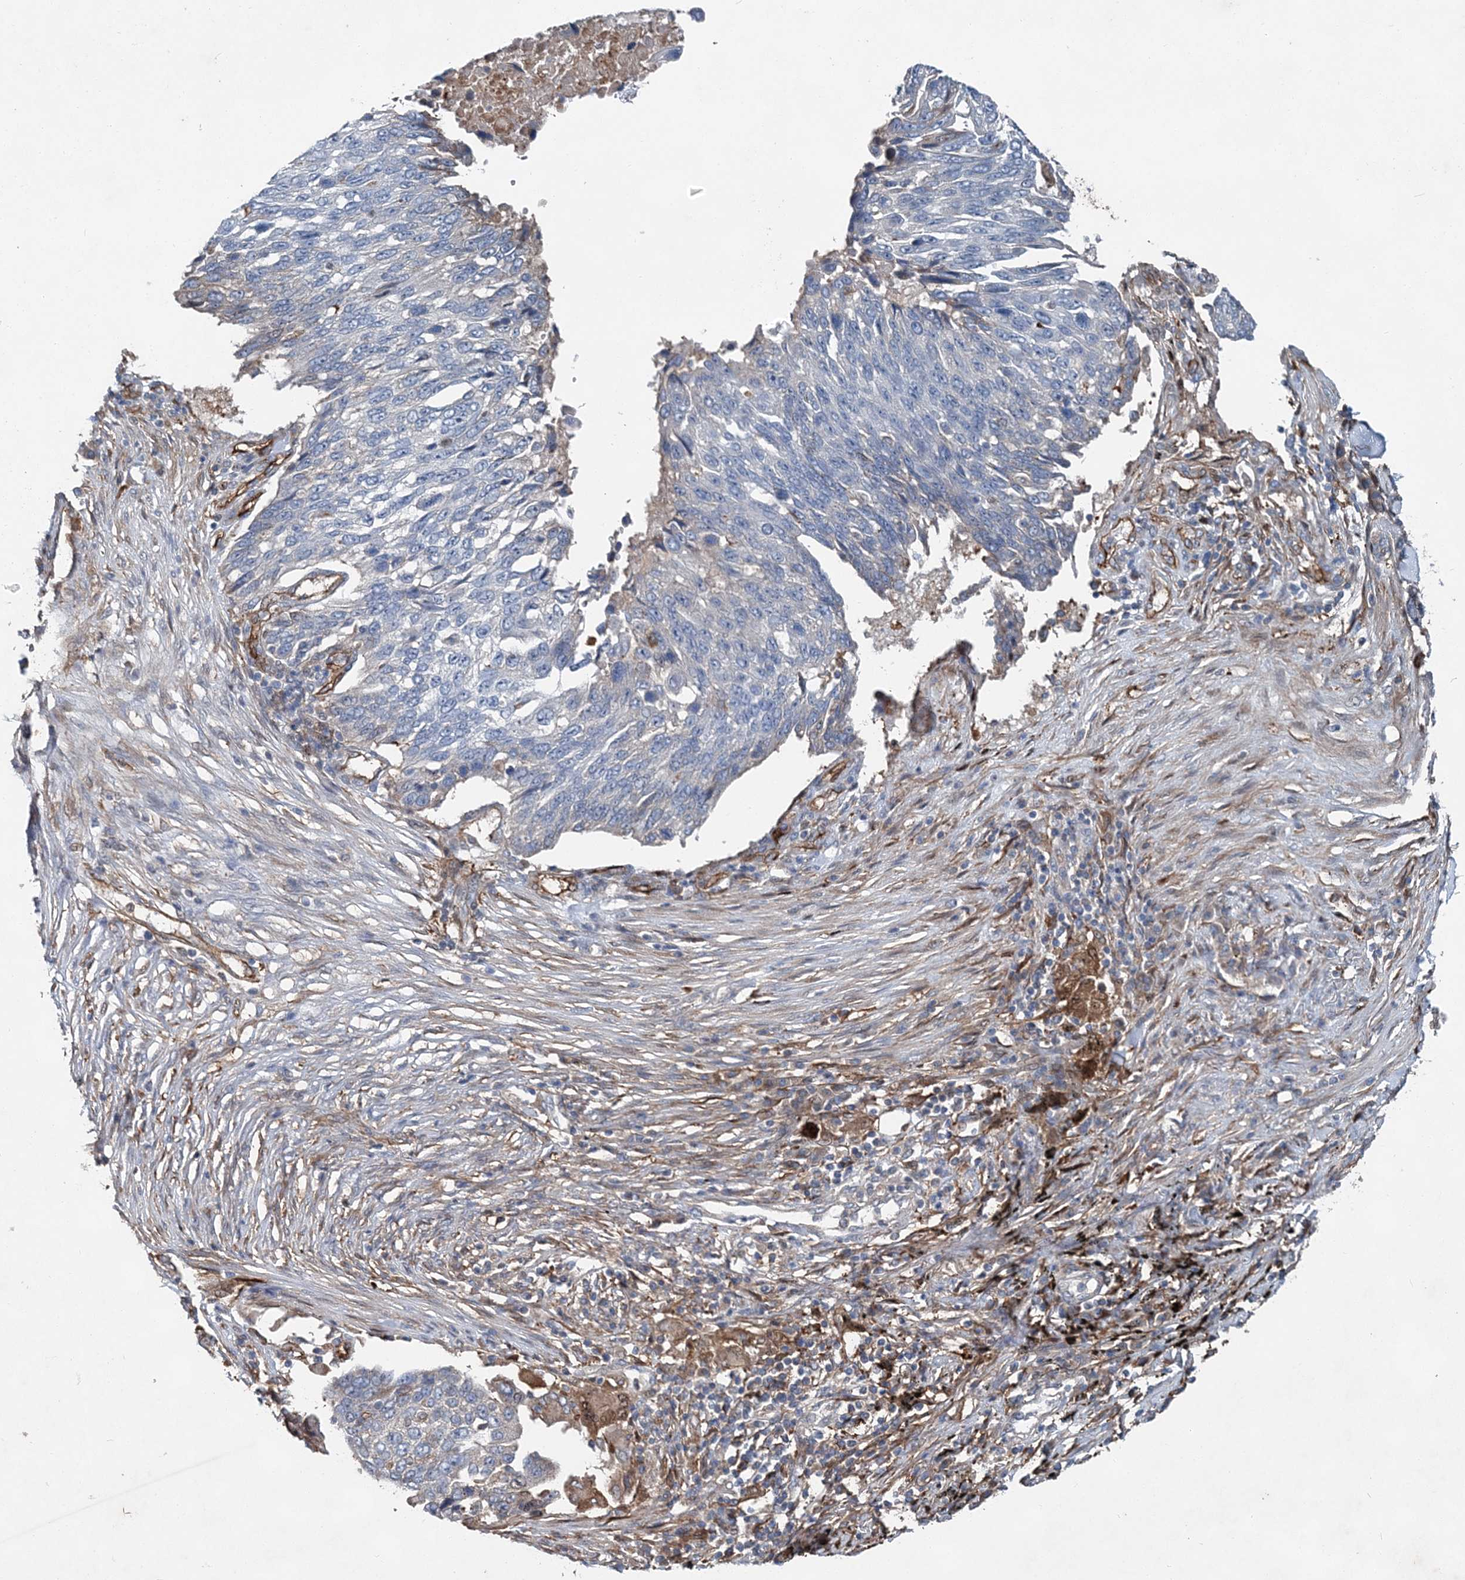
{"staining": {"intensity": "negative", "quantity": "none", "location": "none"}, "tissue": "lung cancer", "cell_type": "Tumor cells", "image_type": "cancer", "snomed": [{"axis": "morphology", "description": "Squamous cell carcinoma, NOS"}, {"axis": "topography", "description": "Lung"}], "caption": "A photomicrograph of lung cancer stained for a protein reveals no brown staining in tumor cells.", "gene": "SPOPL", "patient": {"sex": "male", "age": 66}}